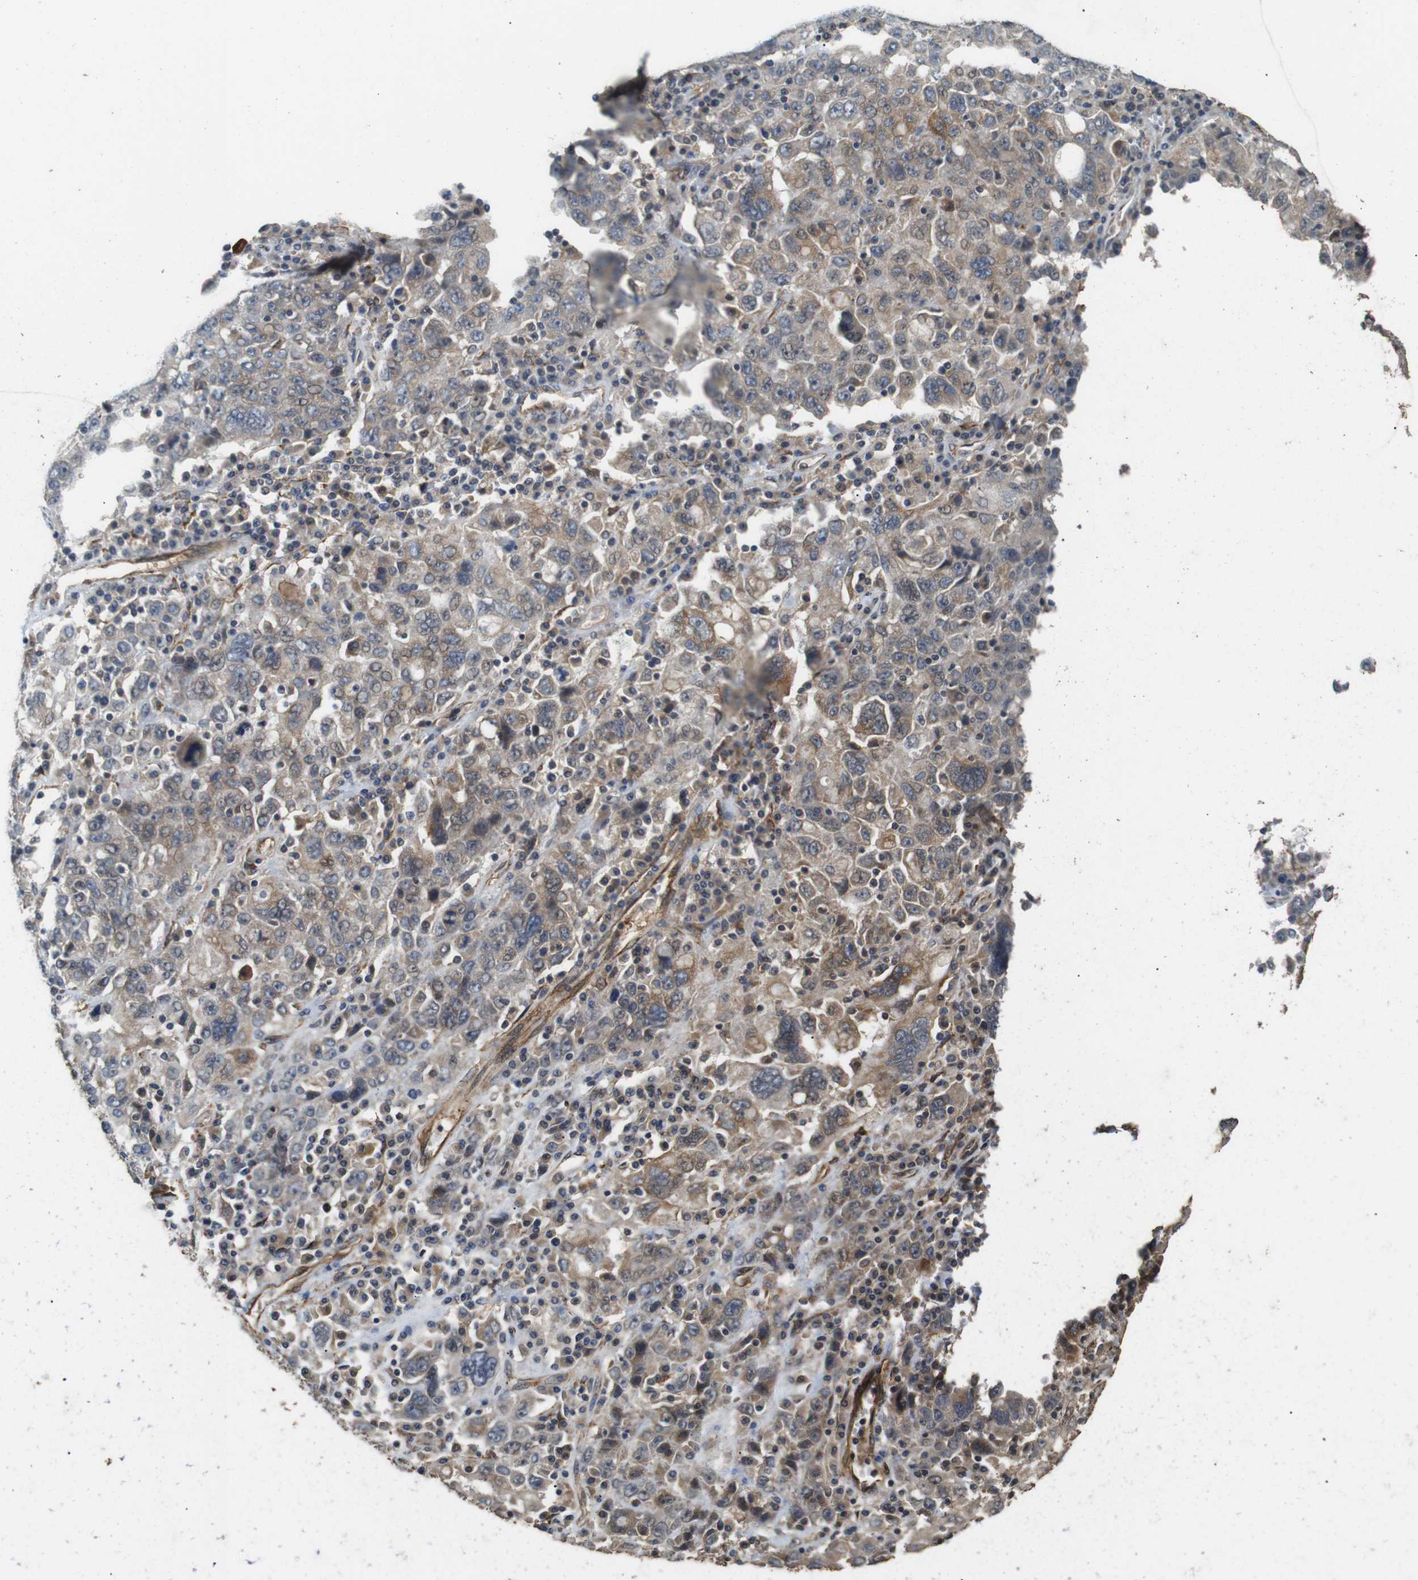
{"staining": {"intensity": "moderate", "quantity": "25%-75%", "location": "cytoplasmic/membranous"}, "tissue": "ovarian cancer", "cell_type": "Tumor cells", "image_type": "cancer", "snomed": [{"axis": "morphology", "description": "Carcinoma, endometroid"}, {"axis": "topography", "description": "Ovary"}], "caption": "Immunohistochemistry (IHC) micrograph of neoplastic tissue: human ovarian cancer stained using IHC shows medium levels of moderate protein expression localized specifically in the cytoplasmic/membranous of tumor cells, appearing as a cytoplasmic/membranous brown color.", "gene": "CNPY4", "patient": {"sex": "female", "age": 62}}